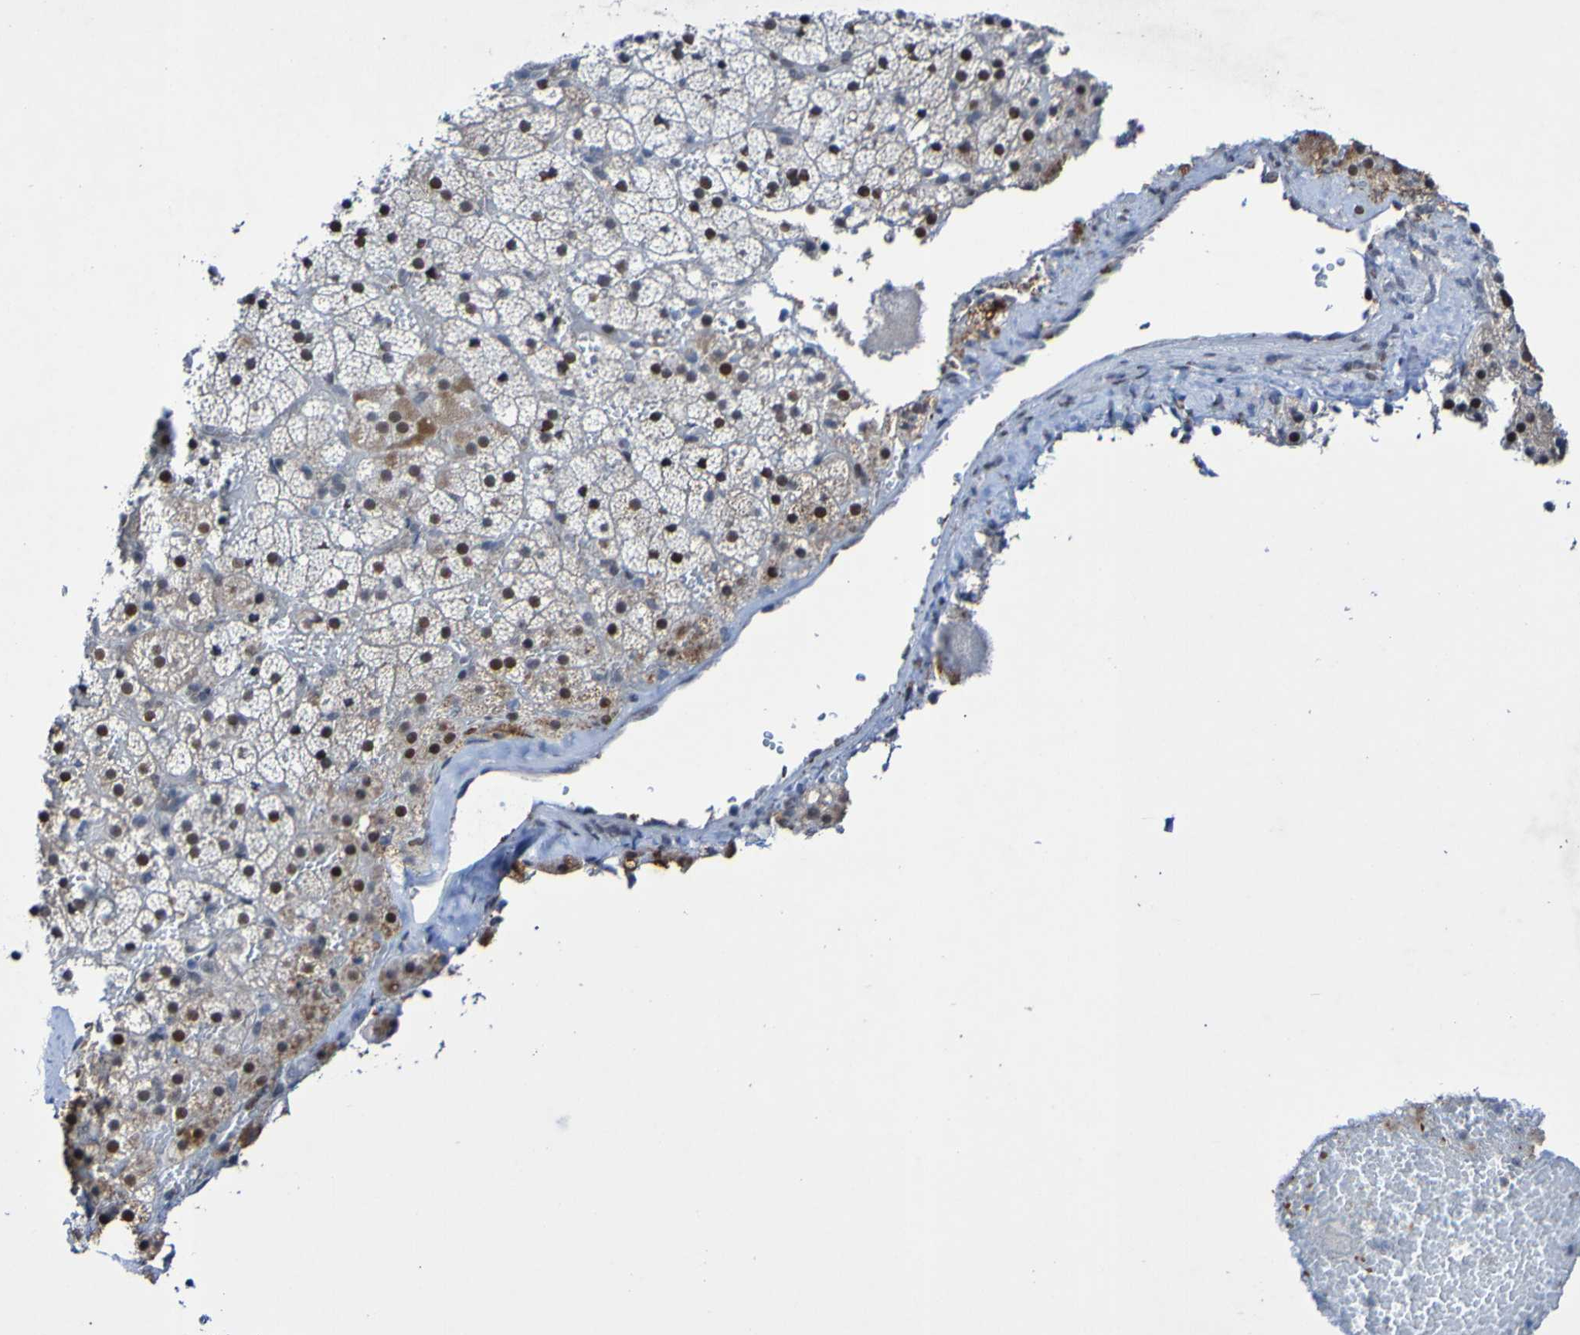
{"staining": {"intensity": "strong", "quantity": "<25%", "location": "nuclear"}, "tissue": "adrenal gland", "cell_type": "Glandular cells", "image_type": "normal", "snomed": [{"axis": "morphology", "description": "Normal tissue, NOS"}, {"axis": "topography", "description": "Adrenal gland"}], "caption": "IHC (DAB) staining of unremarkable human adrenal gland displays strong nuclear protein expression in approximately <25% of glandular cells.", "gene": "PCGF1", "patient": {"sex": "female", "age": 59}}